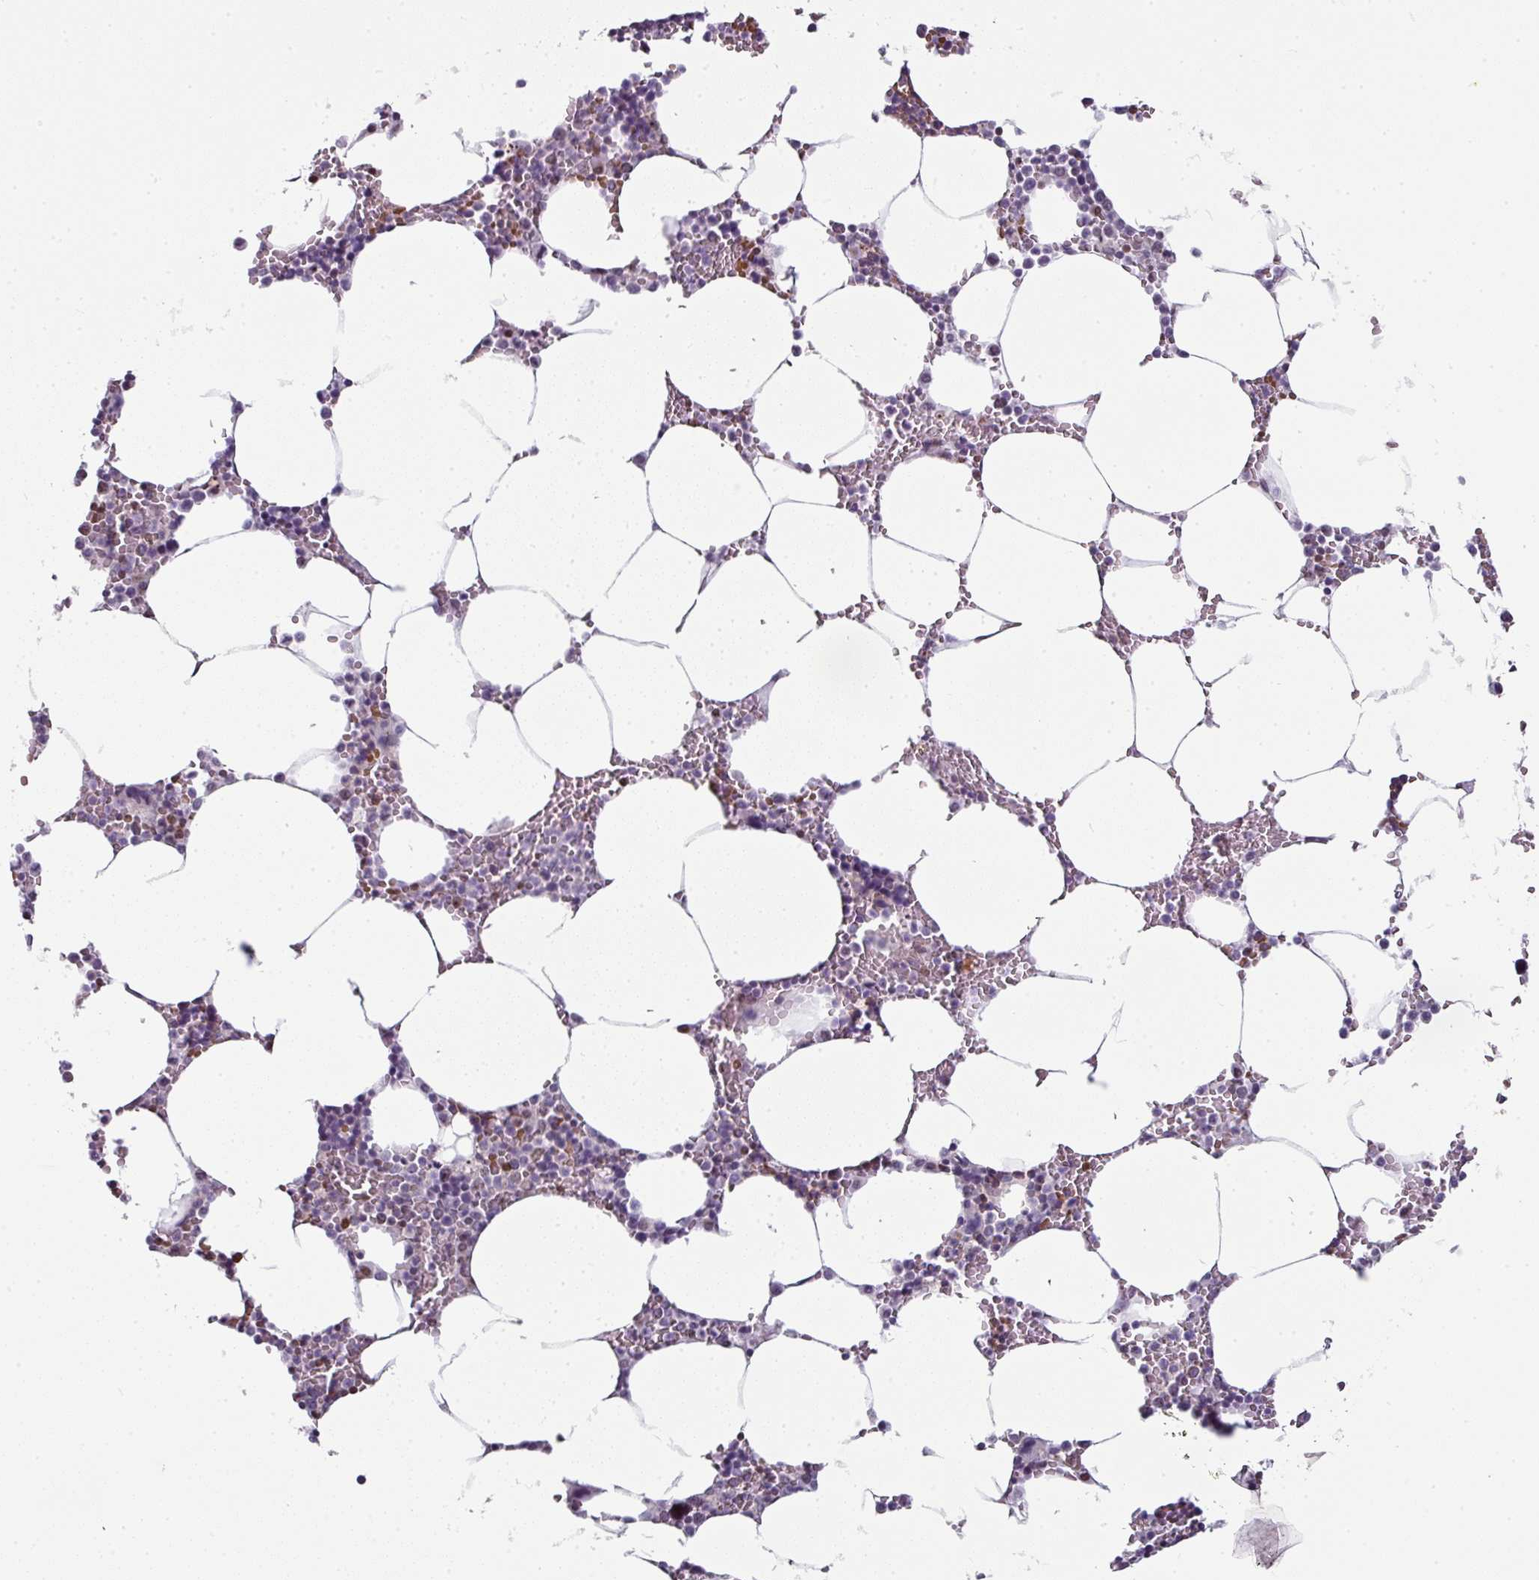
{"staining": {"intensity": "moderate", "quantity": "<25%", "location": "cytoplasmic/membranous"}, "tissue": "bone marrow", "cell_type": "Hematopoietic cells", "image_type": "normal", "snomed": [{"axis": "morphology", "description": "Normal tissue, NOS"}, {"axis": "topography", "description": "Bone marrow"}], "caption": "A high-resolution photomicrograph shows immunohistochemistry staining of benign bone marrow, which reveals moderate cytoplasmic/membranous staining in approximately <25% of hematopoietic cells.", "gene": "SYT8", "patient": {"sex": "male", "age": 70}}